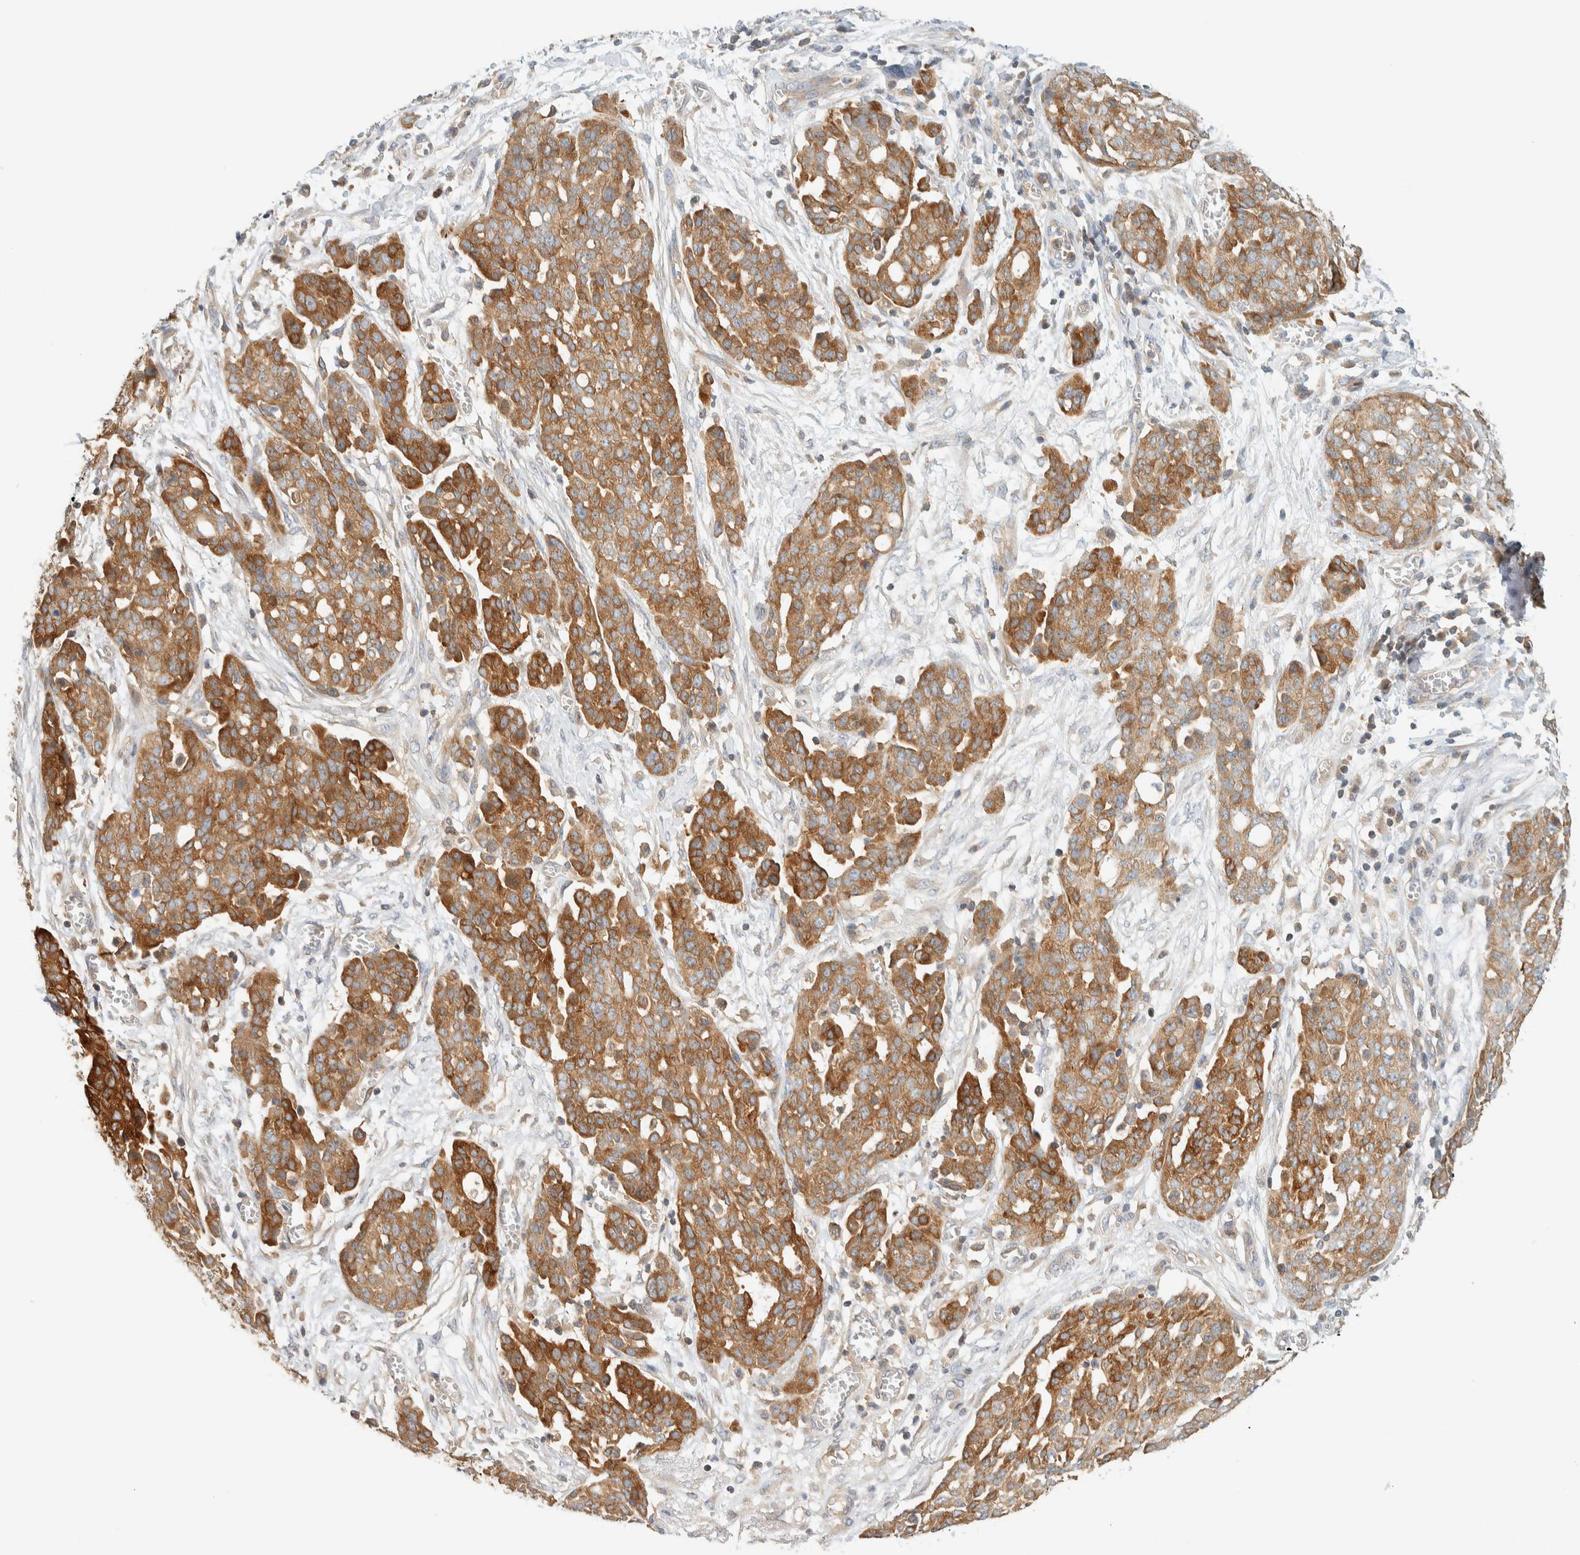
{"staining": {"intensity": "moderate", "quantity": ">75%", "location": "cytoplasmic/membranous"}, "tissue": "ovarian cancer", "cell_type": "Tumor cells", "image_type": "cancer", "snomed": [{"axis": "morphology", "description": "Cystadenocarcinoma, serous, NOS"}, {"axis": "topography", "description": "Soft tissue"}, {"axis": "topography", "description": "Ovary"}], "caption": "Ovarian cancer (serous cystadenocarcinoma) tissue exhibits moderate cytoplasmic/membranous expression in about >75% of tumor cells, visualized by immunohistochemistry.", "gene": "ARFGEF1", "patient": {"sex": "female", "age": 57}}